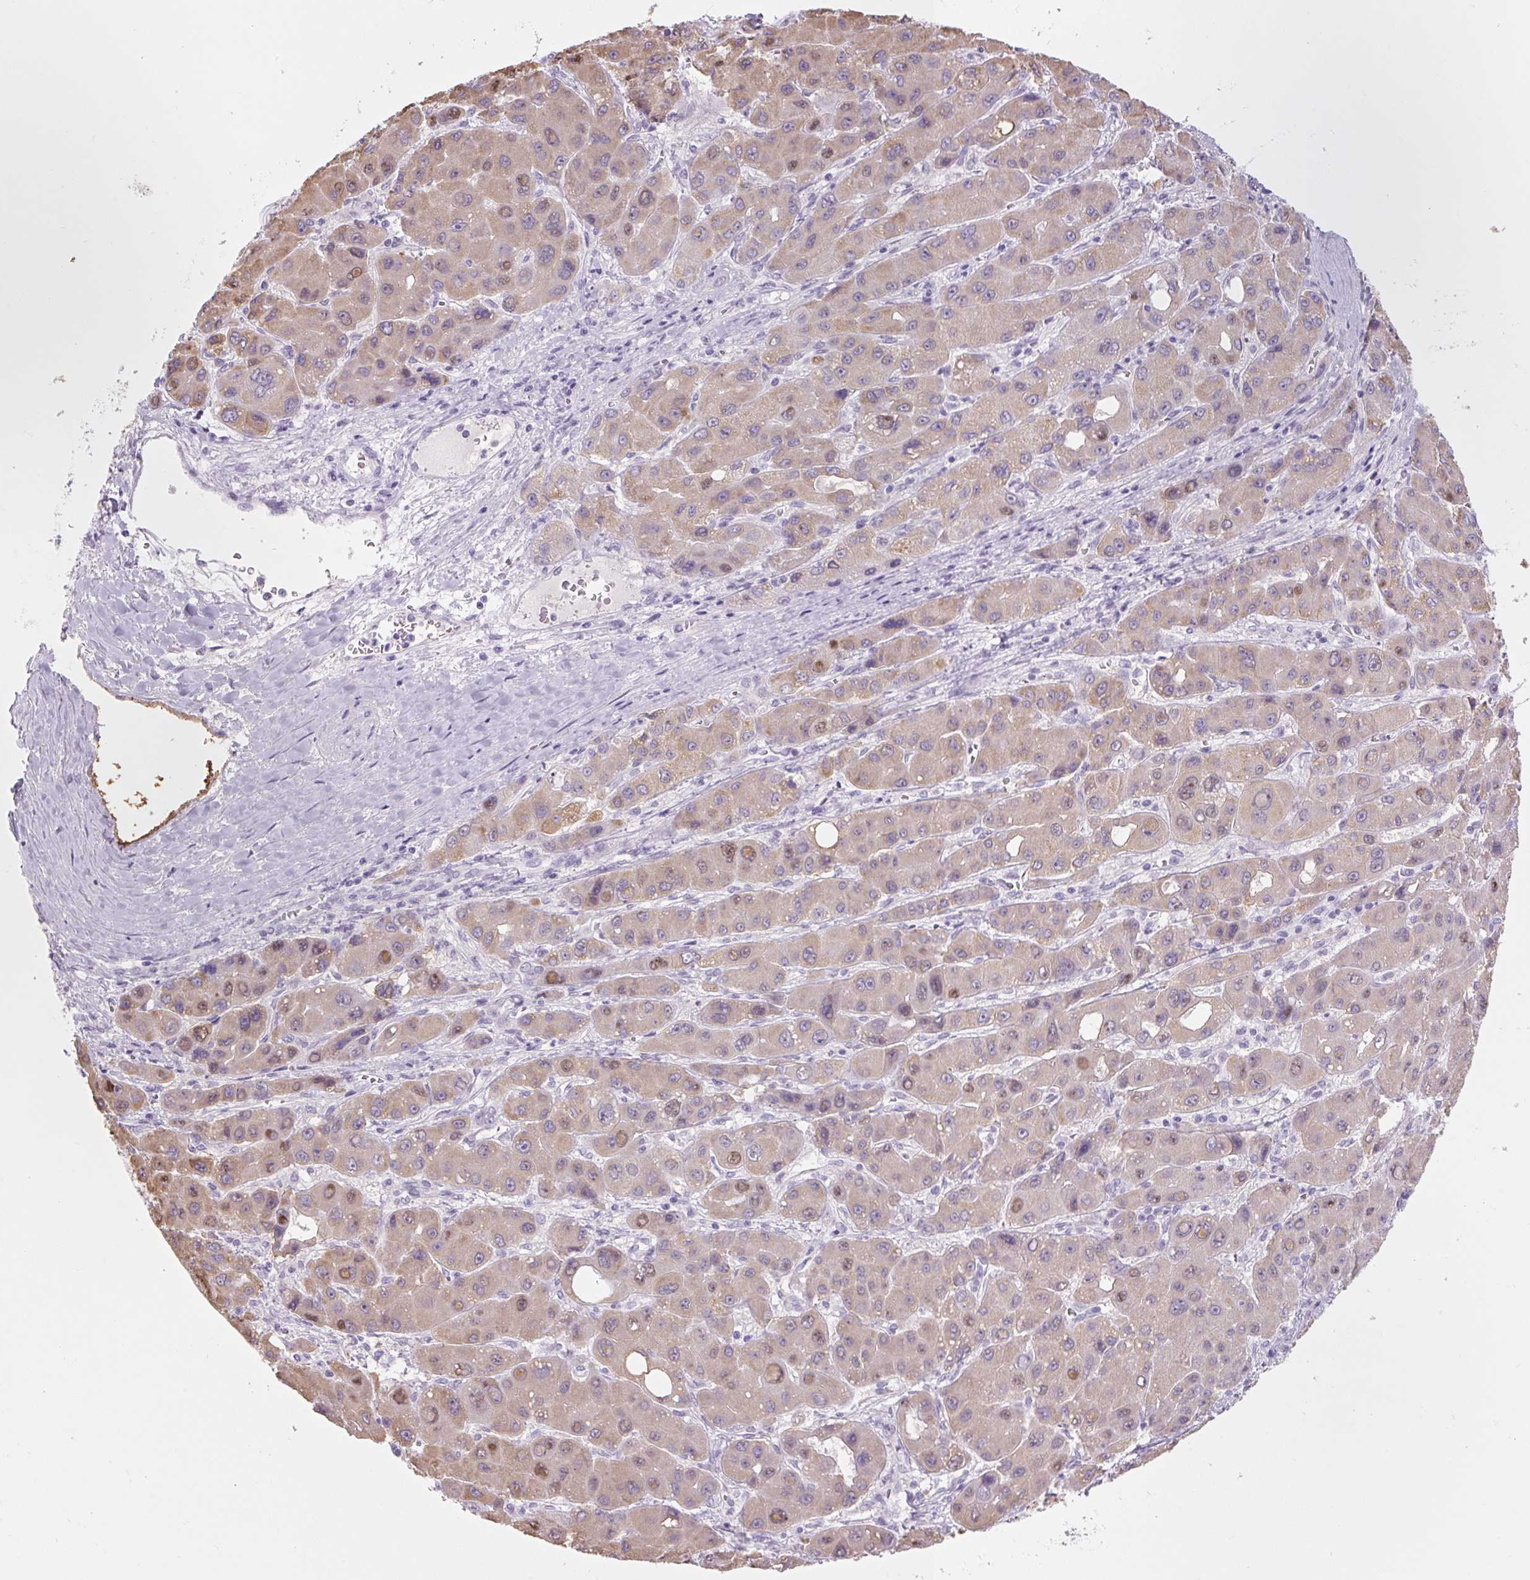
{"staining": {"intensity": "weak", "quantity": ">75%", "location": "cytoplasmic/membranous"}, "tissue": "liver cancer", "cell_type": "Tumor cells", "image_type": "cancer", "snomed": [{"axis": "morphology", "description": "Carcinoma, Hepatocellular, NOS"}, {"axis": "topography", "description": "Liver"}], "caption": "Brown immunohistochemical staining in human liver hepatocellular carcinoma displays weak cytoplasmic/membranous staining in about >75% of tumor cells.", "gene": "COL9A2", "patient": {"sex": "male", "age": 55}}